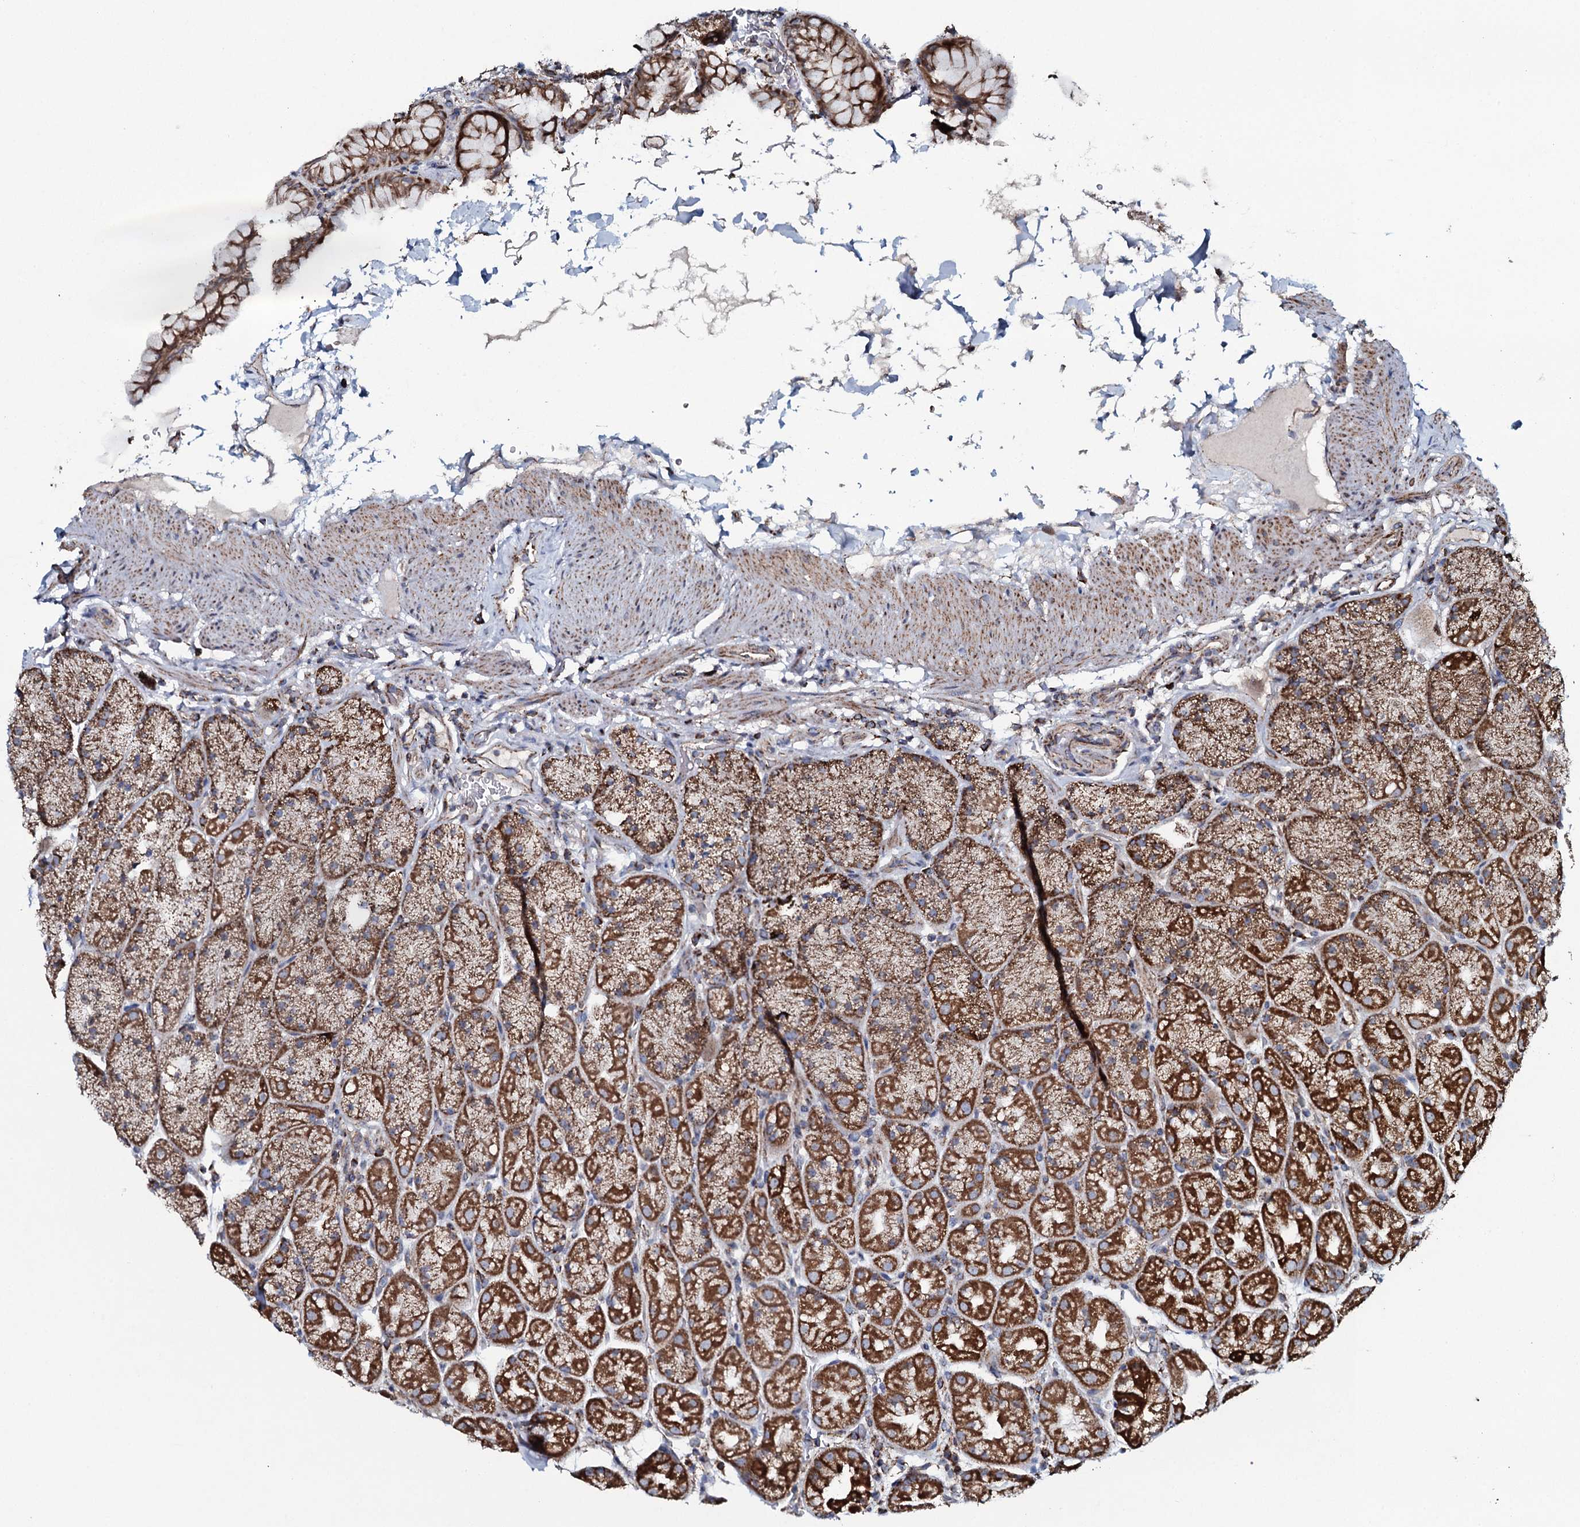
{"staining": {"intensity": "strong", "quantity": ">75%", "location": "cytoplasmic/membranous"}, "tissue": "stomach", "cell_type": "Glandular cells", "image_type": "normal", "snomed": [{"axis": "morphology", "description": "Normal tissue, NOS"}, {"axis": "topography", "description": "Stomach, upper"}, {"axis": "topography", "description": "Stomach, lower"}], "caption": "Protein analysis of normal stomach displays strong cytoplasmic/membranous expression in about >75% of glandular cells. Nuclei are stained in blue.", "gene": "EVC2", "patient": {"sex": "male", "age": 67}}